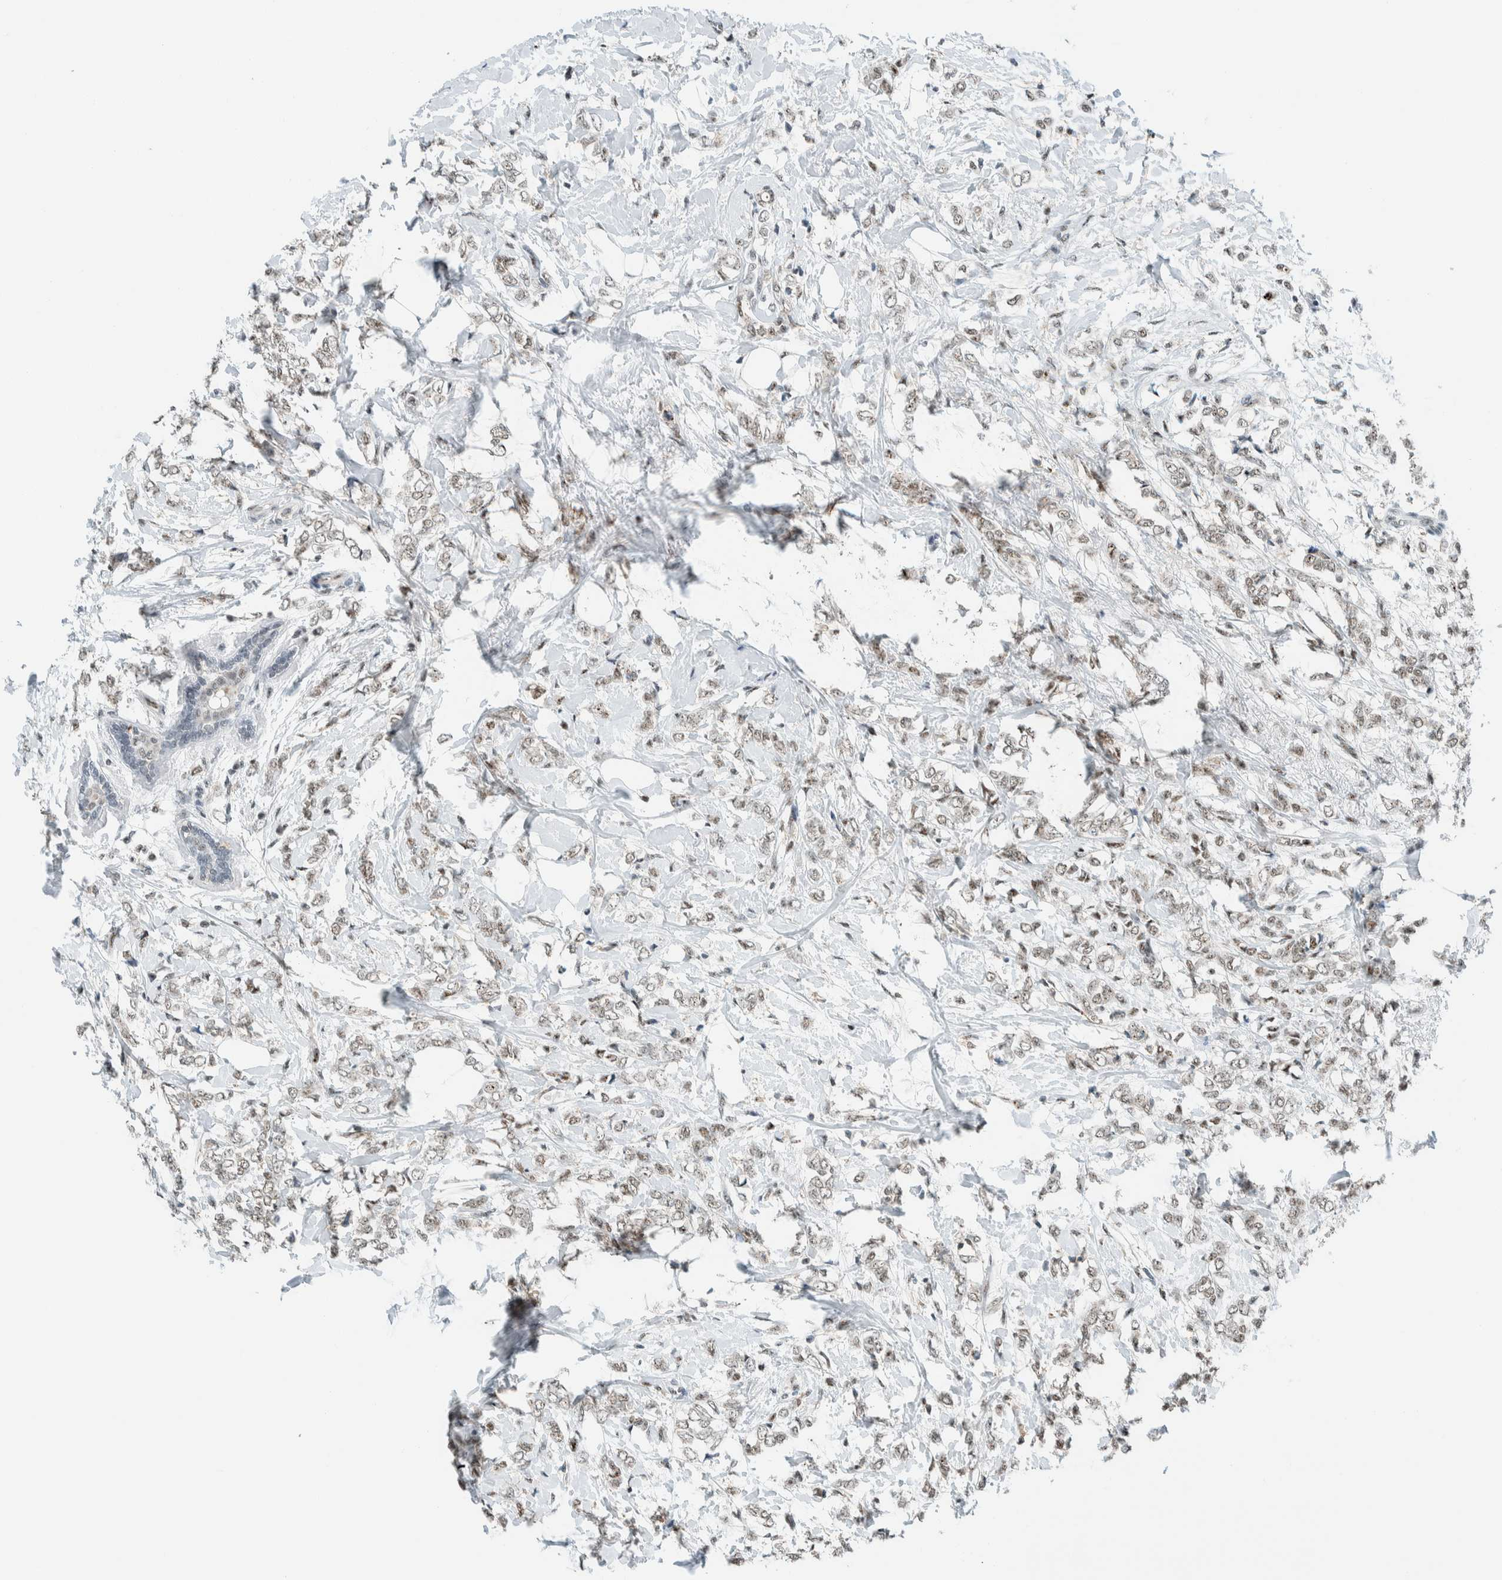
{"staining": {"intensity": "weak", "quantity": ">75%", "location": "nuclear"}, "tissue": "breast cancer", "cell_type": "Tumor cells", "image_type": "cancer", "snomed": [{"axis": "morphology", "description": "Normal tissue, NOS"}, {"axis": "morphology", "description": "Lobular carcinoma"}, {"axis": "topography", "description": "Breast"}], "caption": "About >75% of tumor cells in human lobular carcinoma (breast) exhibit weak nuclear protein expression as visualized by brown immunohistochemical staining.", "gene": "CYSRT1", "patient": {"sex": "female", "age": 47}}